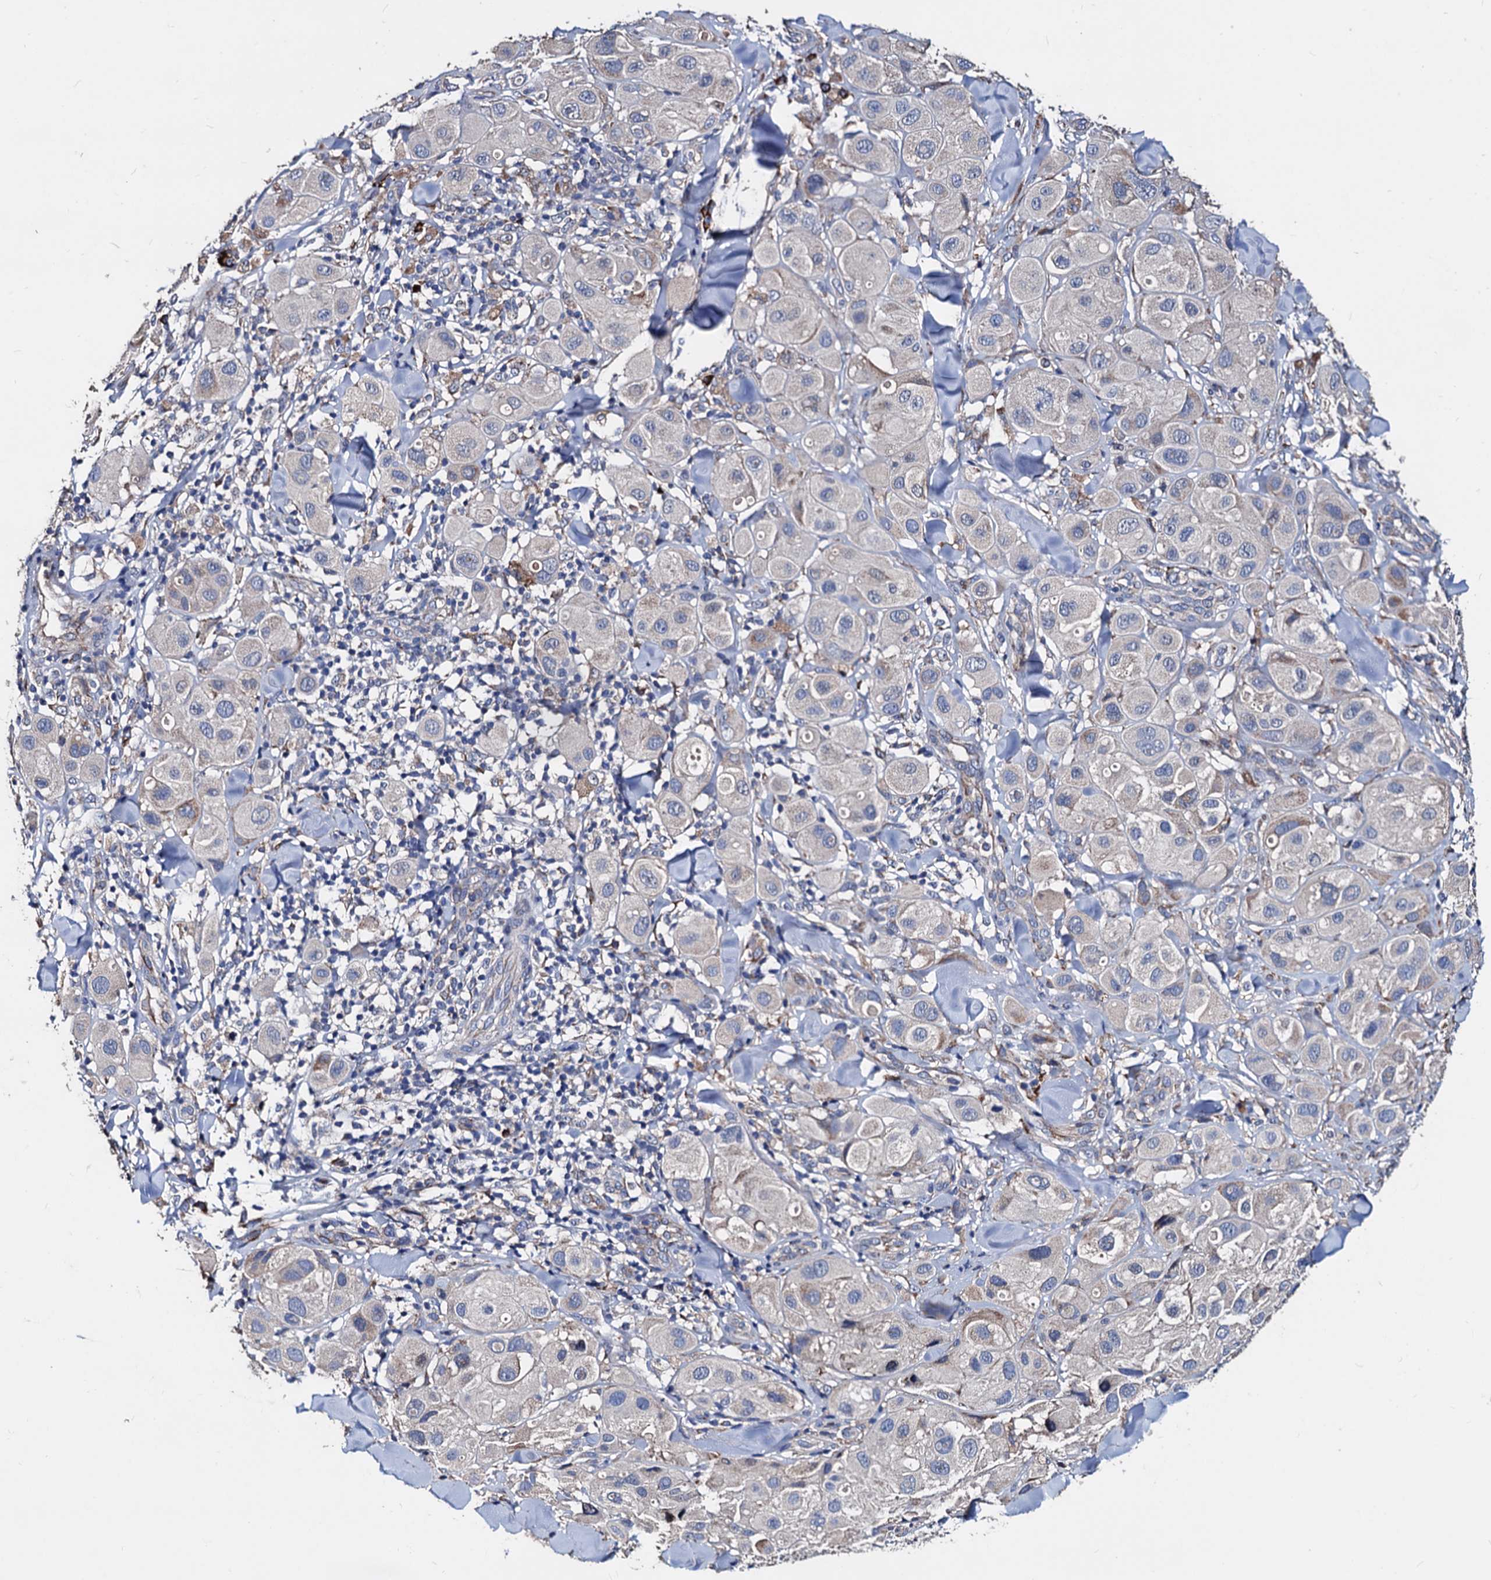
{"staining": {"intensity": "negative", "quantity": "none", "location": "none"}, "tissue": "melanoma", "cell_type": "Tumor cells", "image_type": "cancer", "snomed": [{"axis": "morphology", "description": "Malignant melanoma, Metastatic site"}, {"axis": "topography", "description": "Skin"}], "caption": "Immunohistochemistry (IHC) photomicrograph of malignant melanoma (metastatic site) stained for a protein (brown), which reveals no positivity in tumor cells. The staining was performed using DAB (3,3'-diaminobenzidine) to visualize the protein expression in brown, while the nuclei were stained in blue with hematoxylin (Magnification: 20x).", "gene": "AKAP11", "patient": {"sex": "male", "age": 41}}